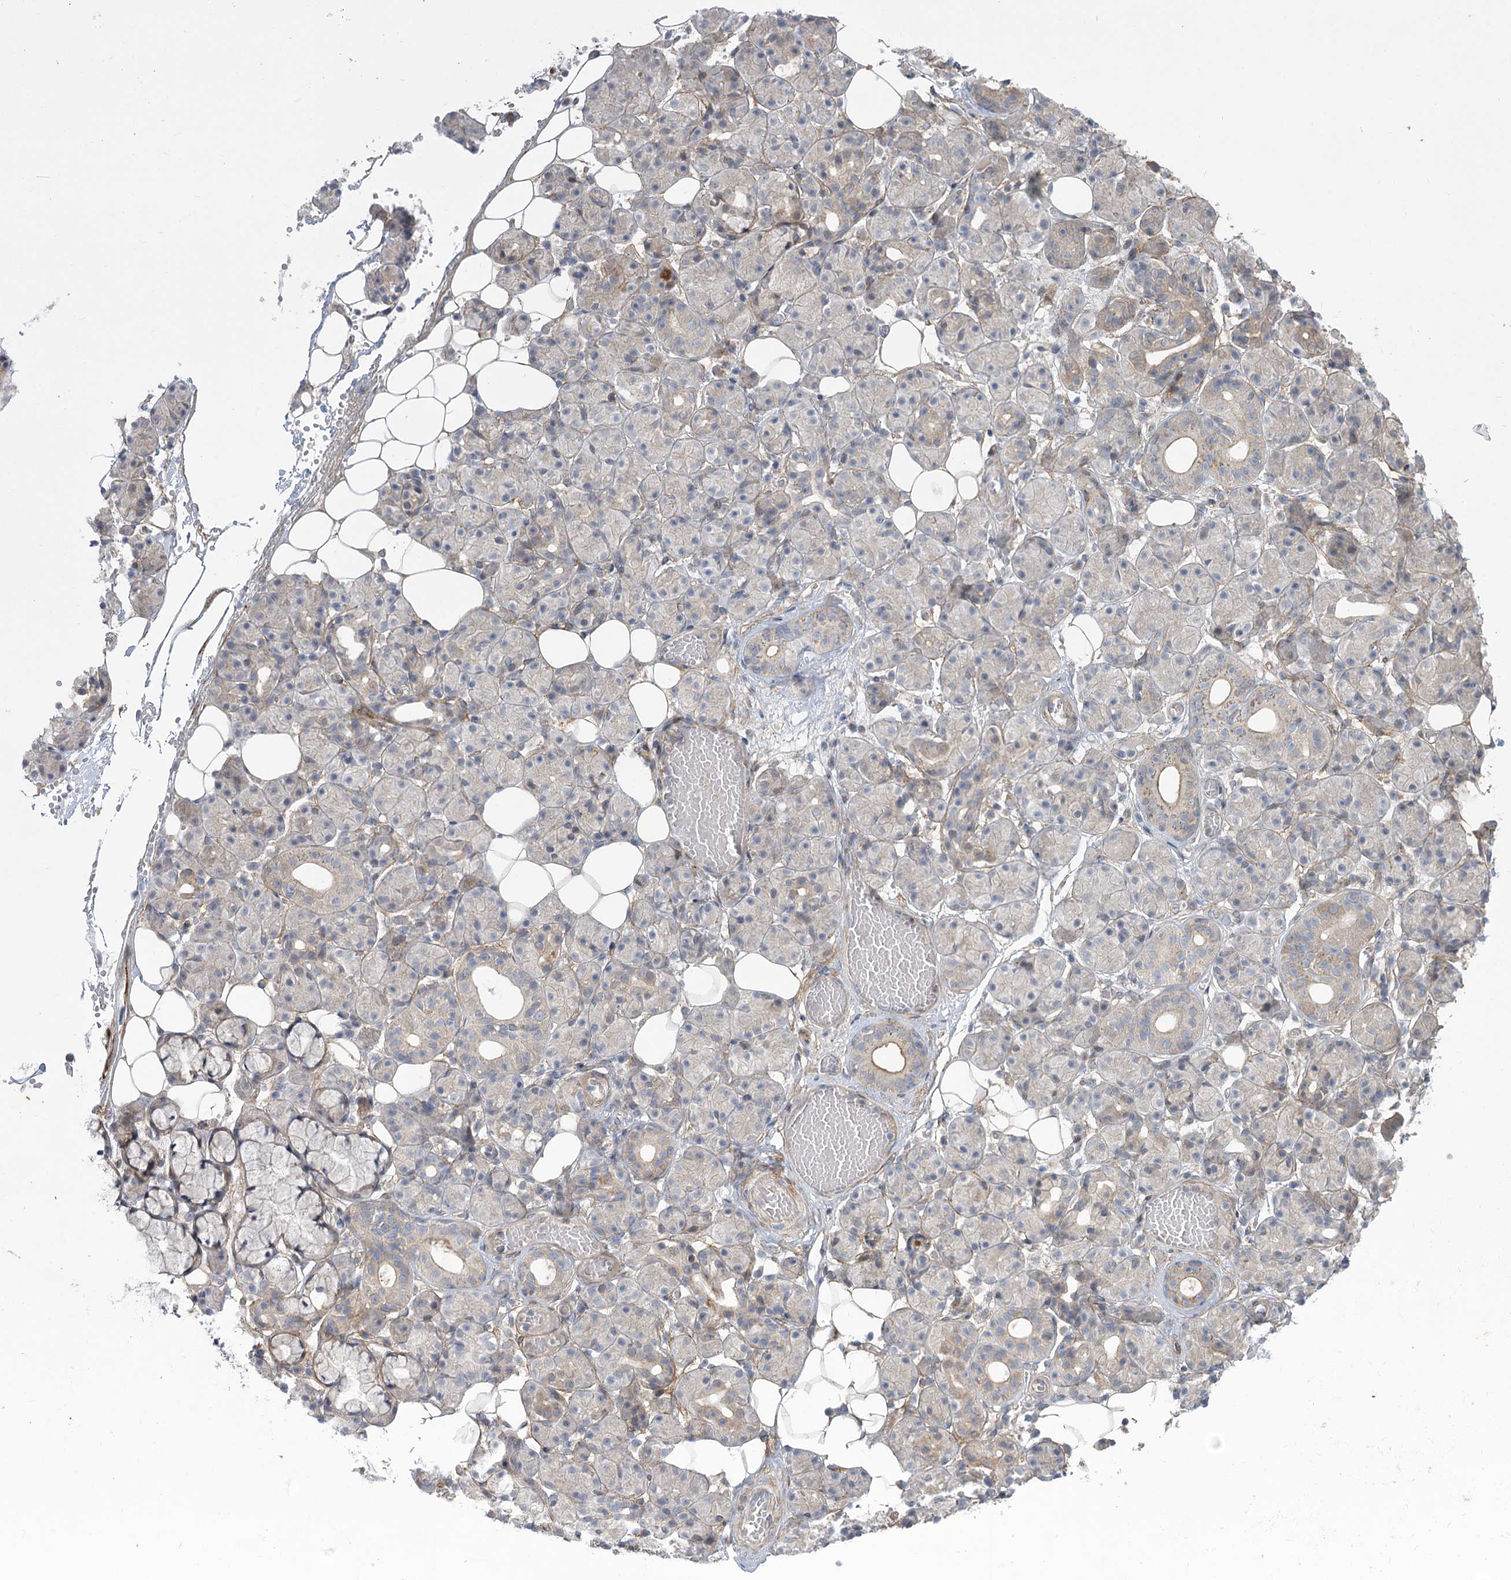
{"staining": {"intensity": "weak", "quantity": "<25%", "location": "cytoplasmic/membranous"}, "tissue": "salivary gland", "cell_type": "Glandular cells", "image_type": "normal", "snomed": [{"axis": "morphology", "description": "Normal tissue, NOS"}, {"axis": "topography", "description": "Salivary gland"}], "caption": "Immunohistochemistry of benign human salivary gland shows no positivity in glandular cells. The staining was performed using DAB to visualize the protein expression in brown, while the nuclei were stained in blue with hematoxylin (Magnification: 20x).", "gene": "SH3BP5L", "patient": {"sex": "male", "age": 63}}